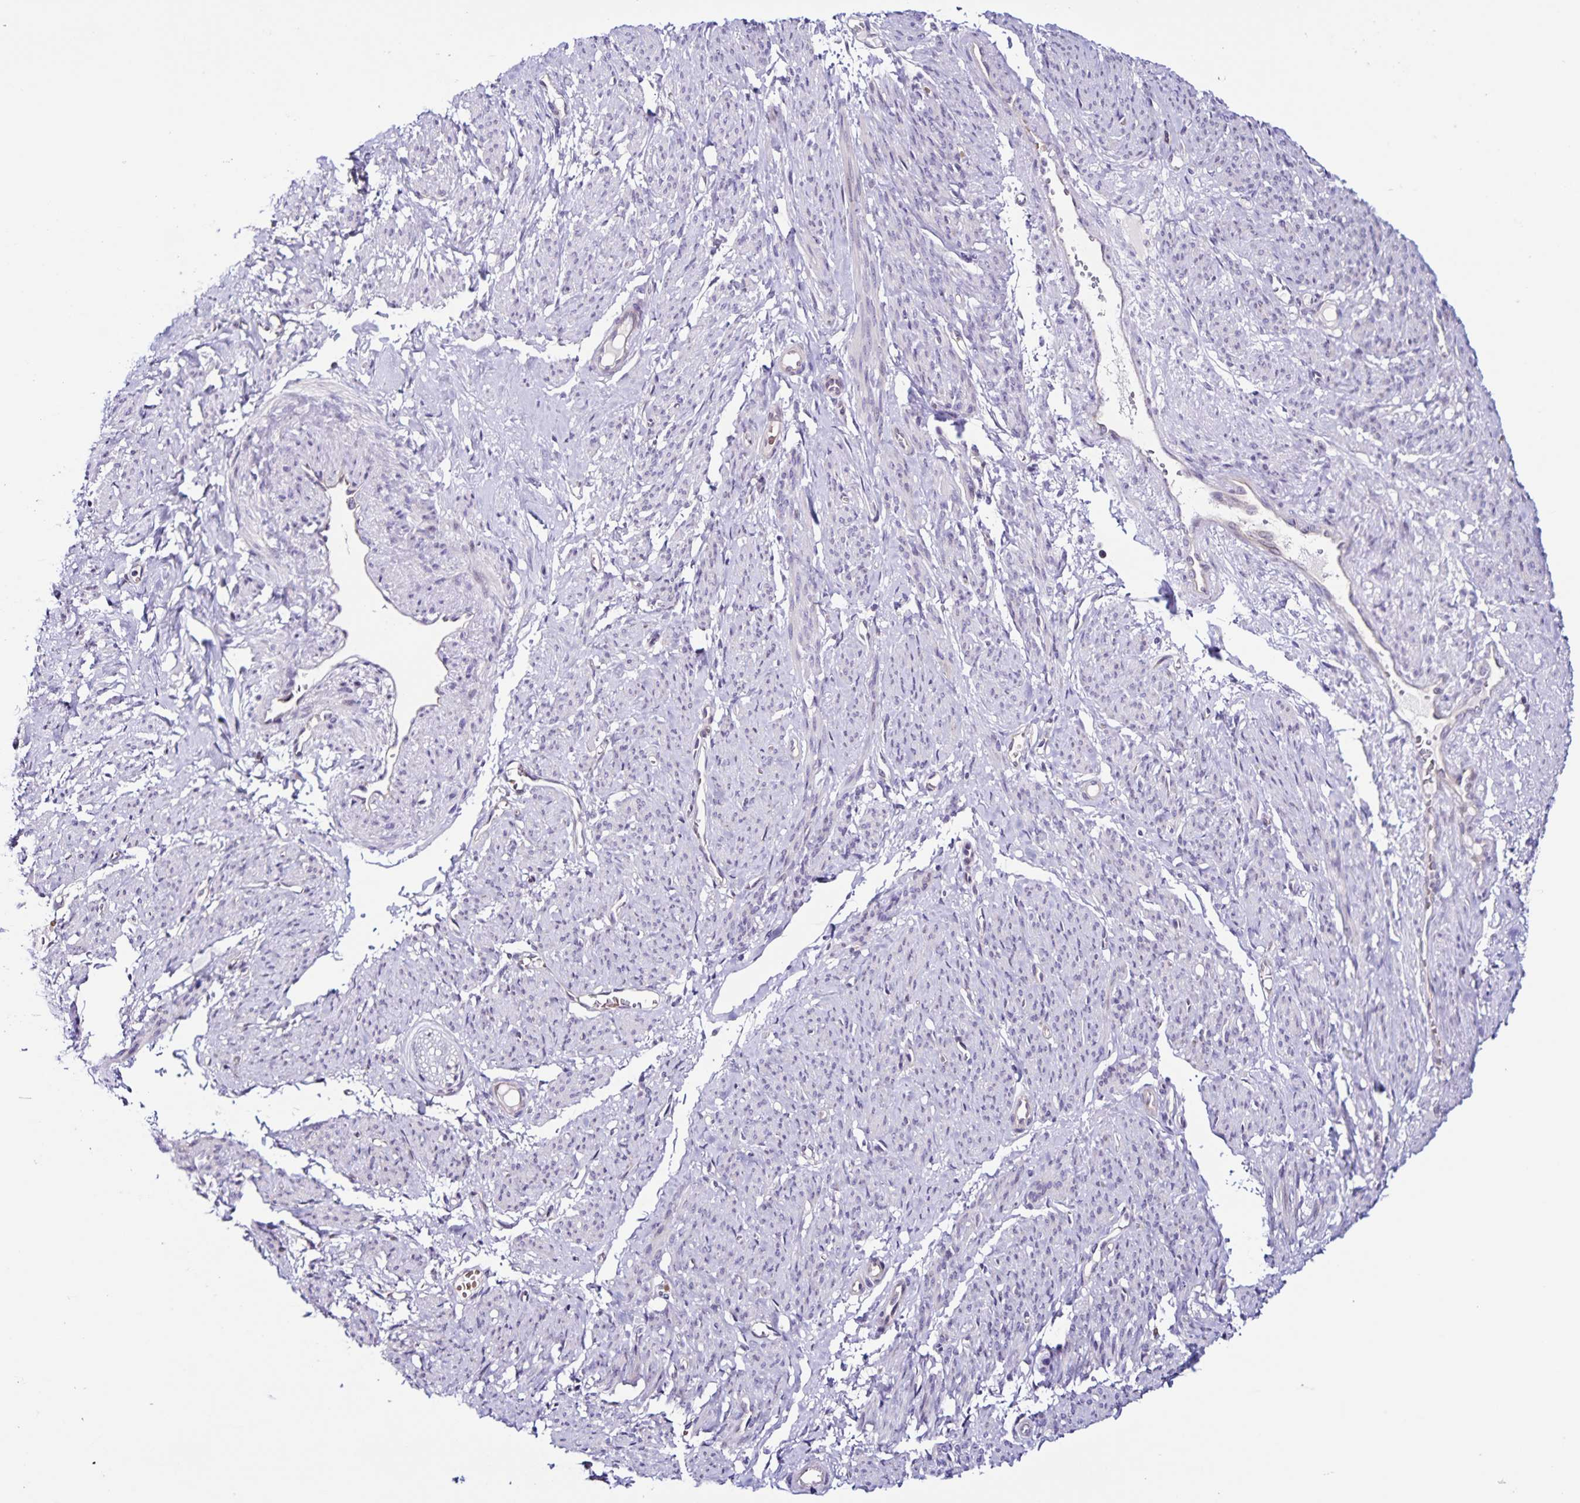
{"staining": {"intensity": "negative", "quantity": "none", "location": "none"}, "tissue": "smooth muscle", "cell_type": "Smooth muscle cells", "image_type": "normal", "snomed": [{"axis": "morphology", "description": "Normal tissue, NOS"}, {"axis": "topography", "description": "Smooth muscle"}], "caption": "The micrograph demonstrates no staining of smooth muscle cells in benign smooth muscle. Brightfield microscopy of immunohistochemistry (IHC) stained with DAB (3,3'-diaminobenzidine) (brown) and hematoxylin (blue), captured at high magnification.", "gene": "RNFT2", "patient": {"sex": "female", "age": 65}}